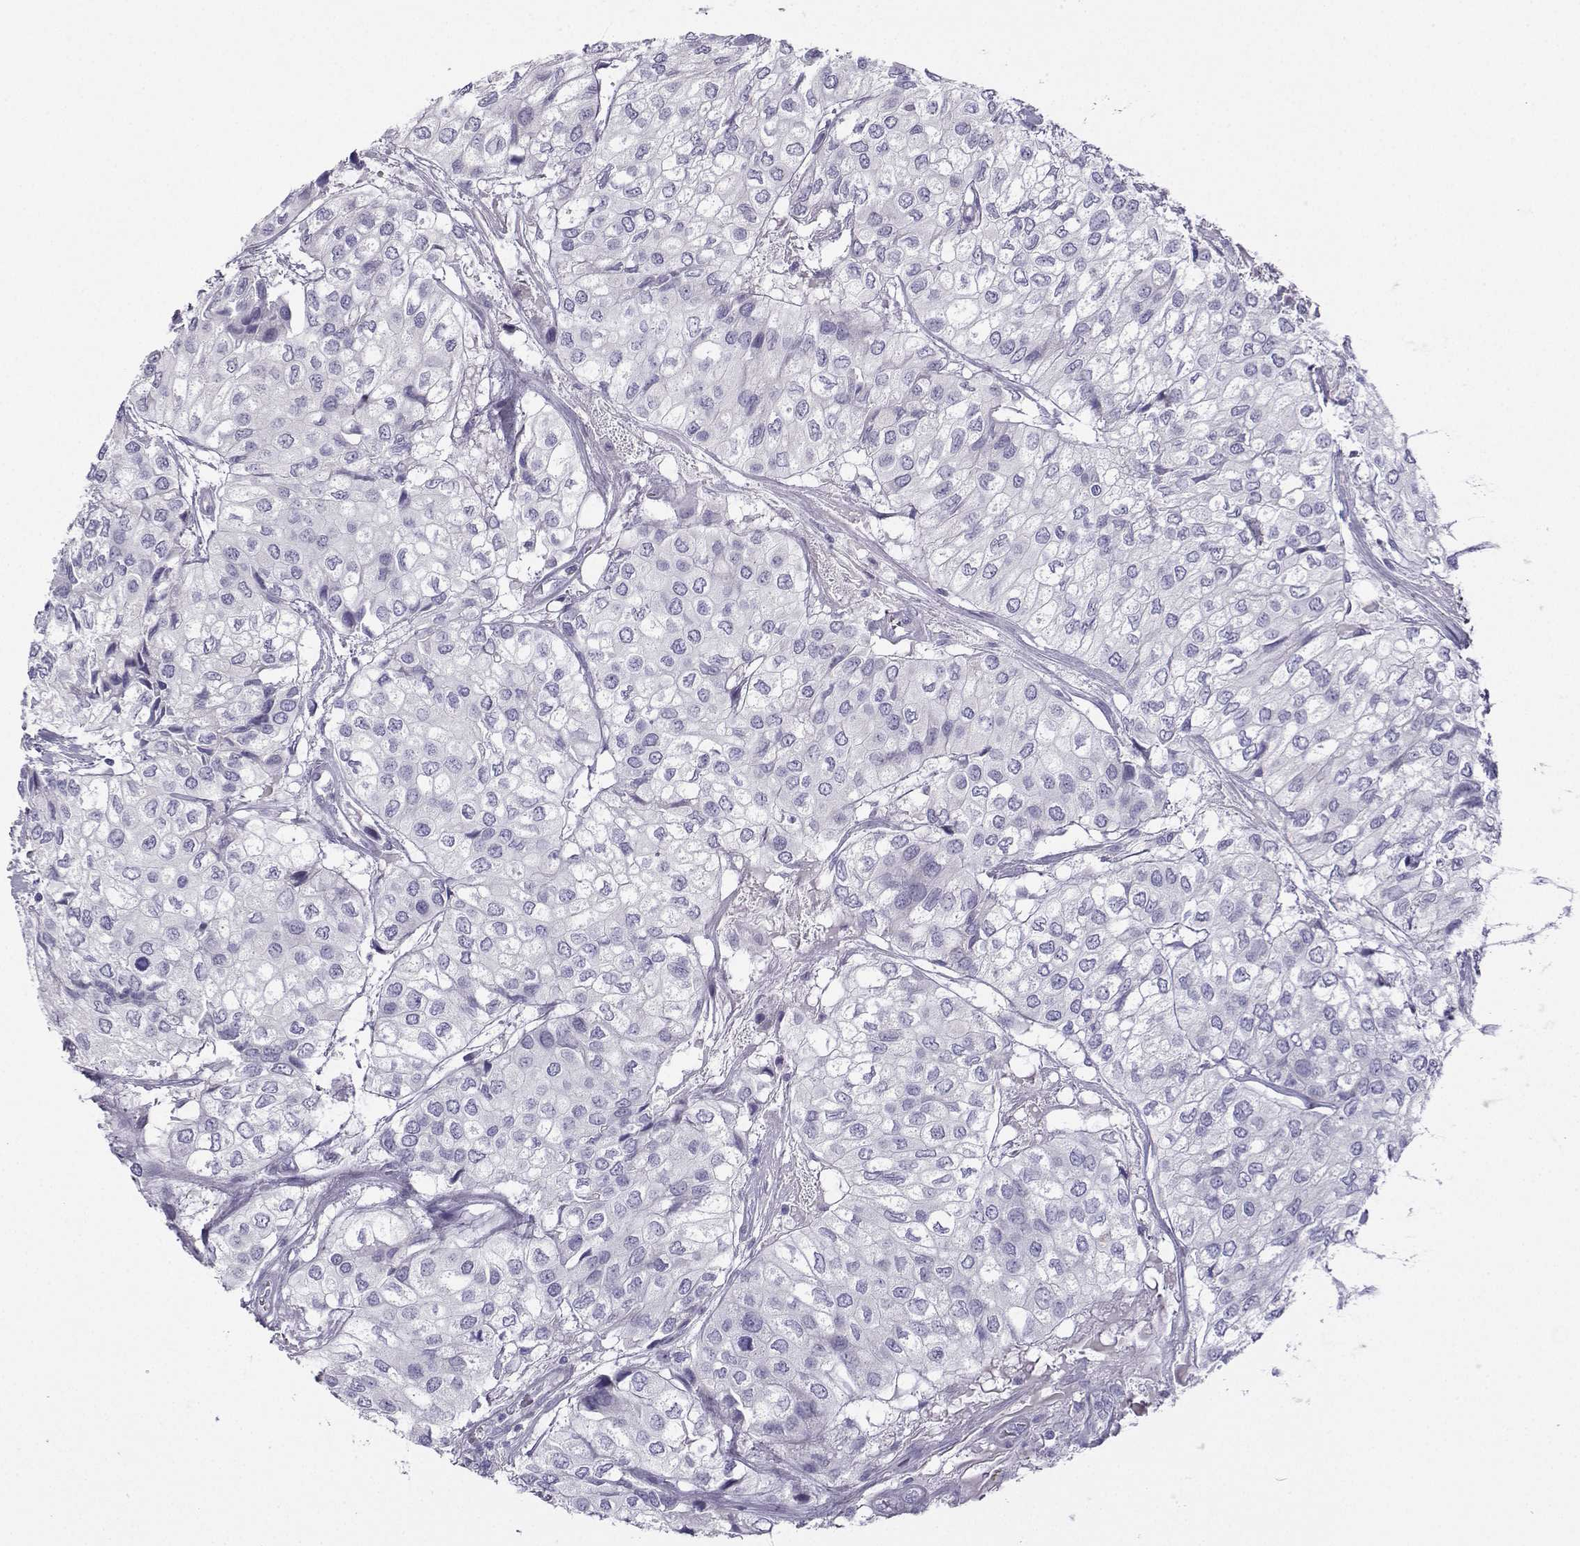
{"staining": {"intensity": "negative", "quantity": "none", "location": "none"}, "tissue": "urothelial cancer", "cell_type": "Tumor cells", "image_type": "cancer", "snomed": [{"axis": "morphology", "description": "Urothelial carcinoma, High grade"}, {"axis": "topography", "description": "Urinary bladder"}], "caption": "IHC of urothelial cancer shows no staining in tumor cells.", "gene": "FBXO24", "patient": {"sex": "male", "age": 73}}